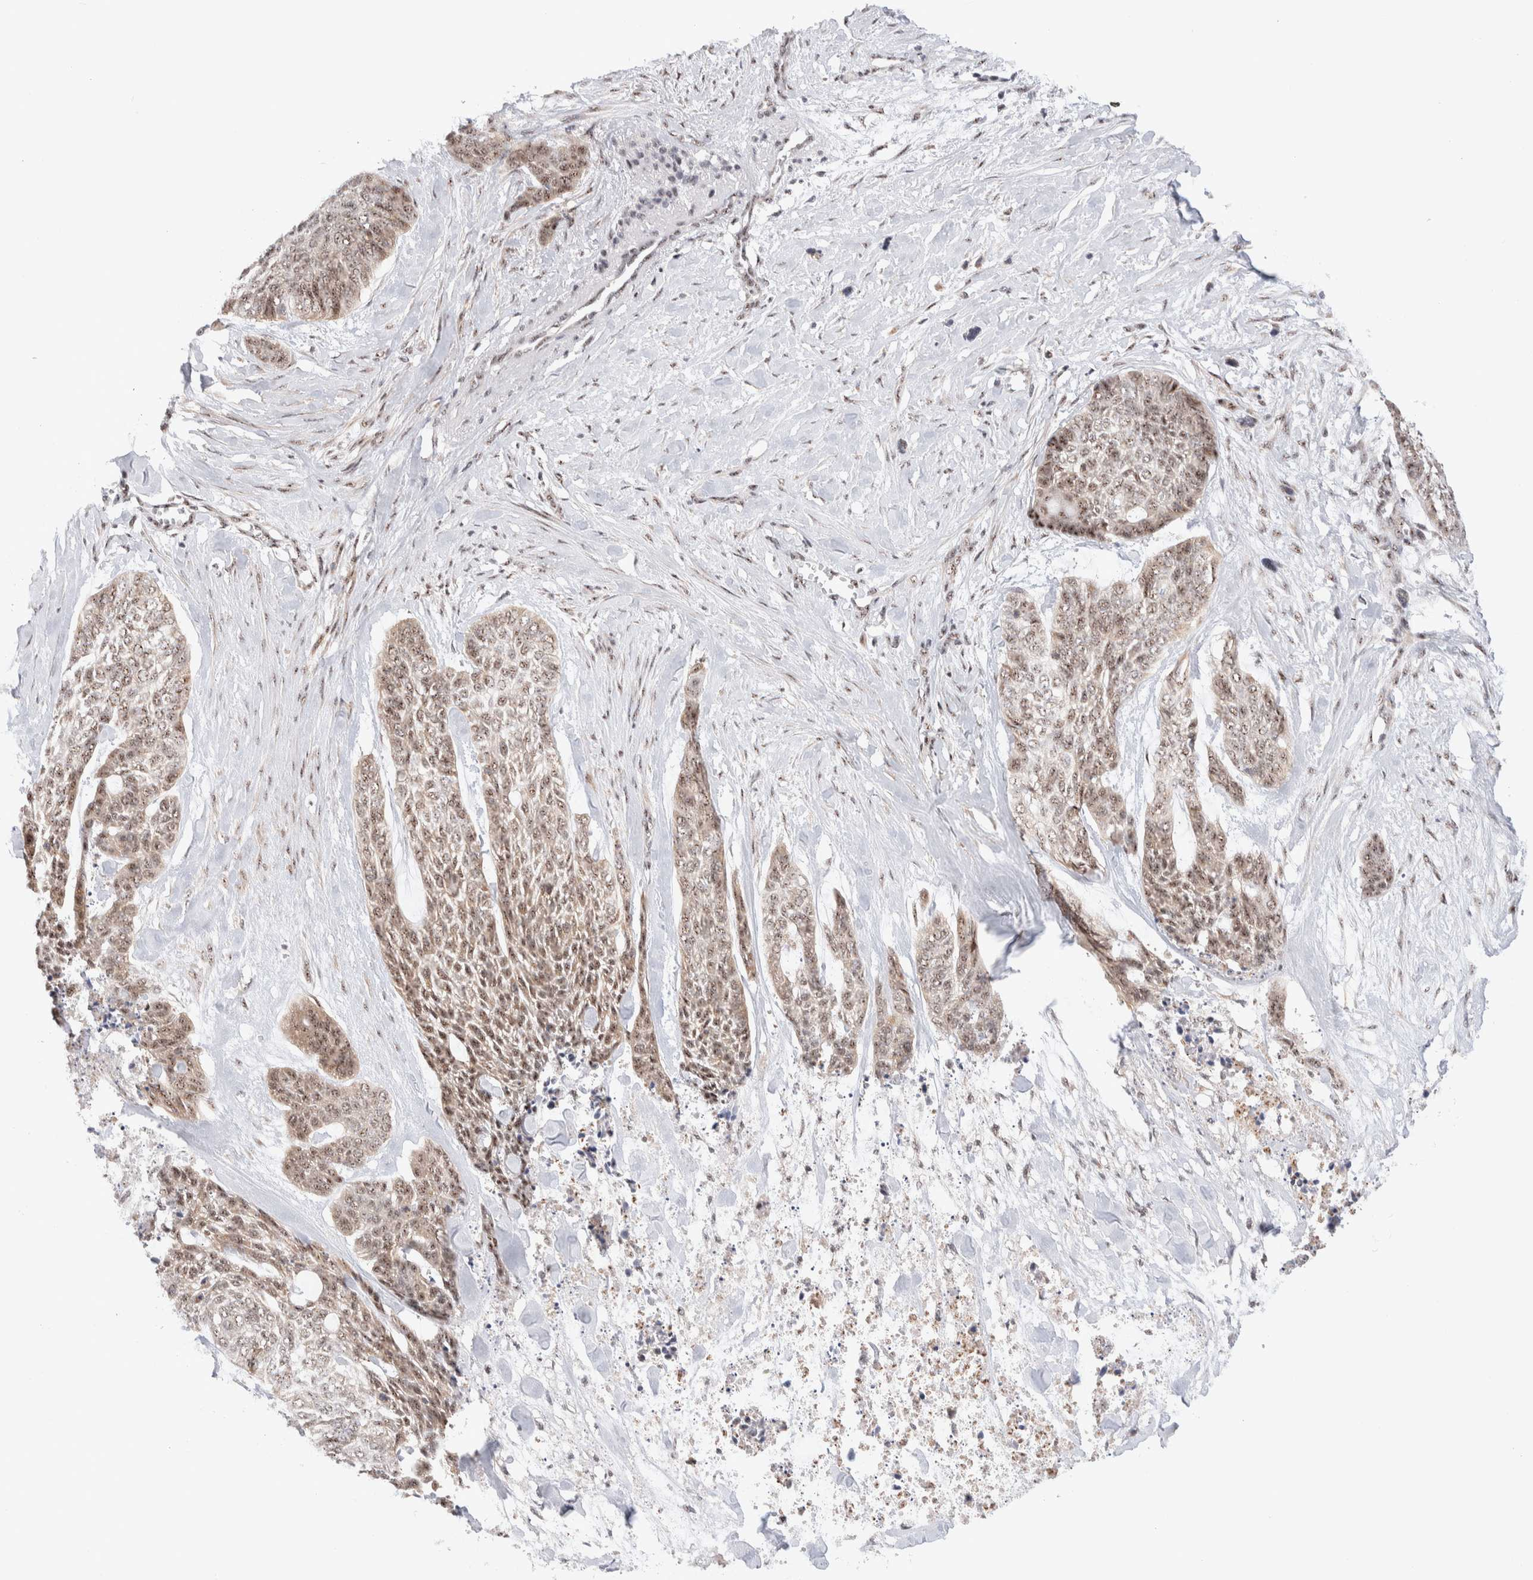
{"staining": {"intensity": "moderate", "quantity": ">75%", "location": "nuclear"}, "tissue": "skin cancer", "cell_type": "Tumor cells", "image_type": "cancer", "snomed": [{"axis": "morphology", "description": "Basal cell carcinoma"}, {"axis": "topography", "description": "Skin"}], "caption": "Protein analysis of skin cancer (basal cell carcinoma) tissue exhibits moderate nuclear positivity in approximately >75% of tumor cells.", "gene": "ZNF695", "patient": {"sex": "female", "age": 64}}